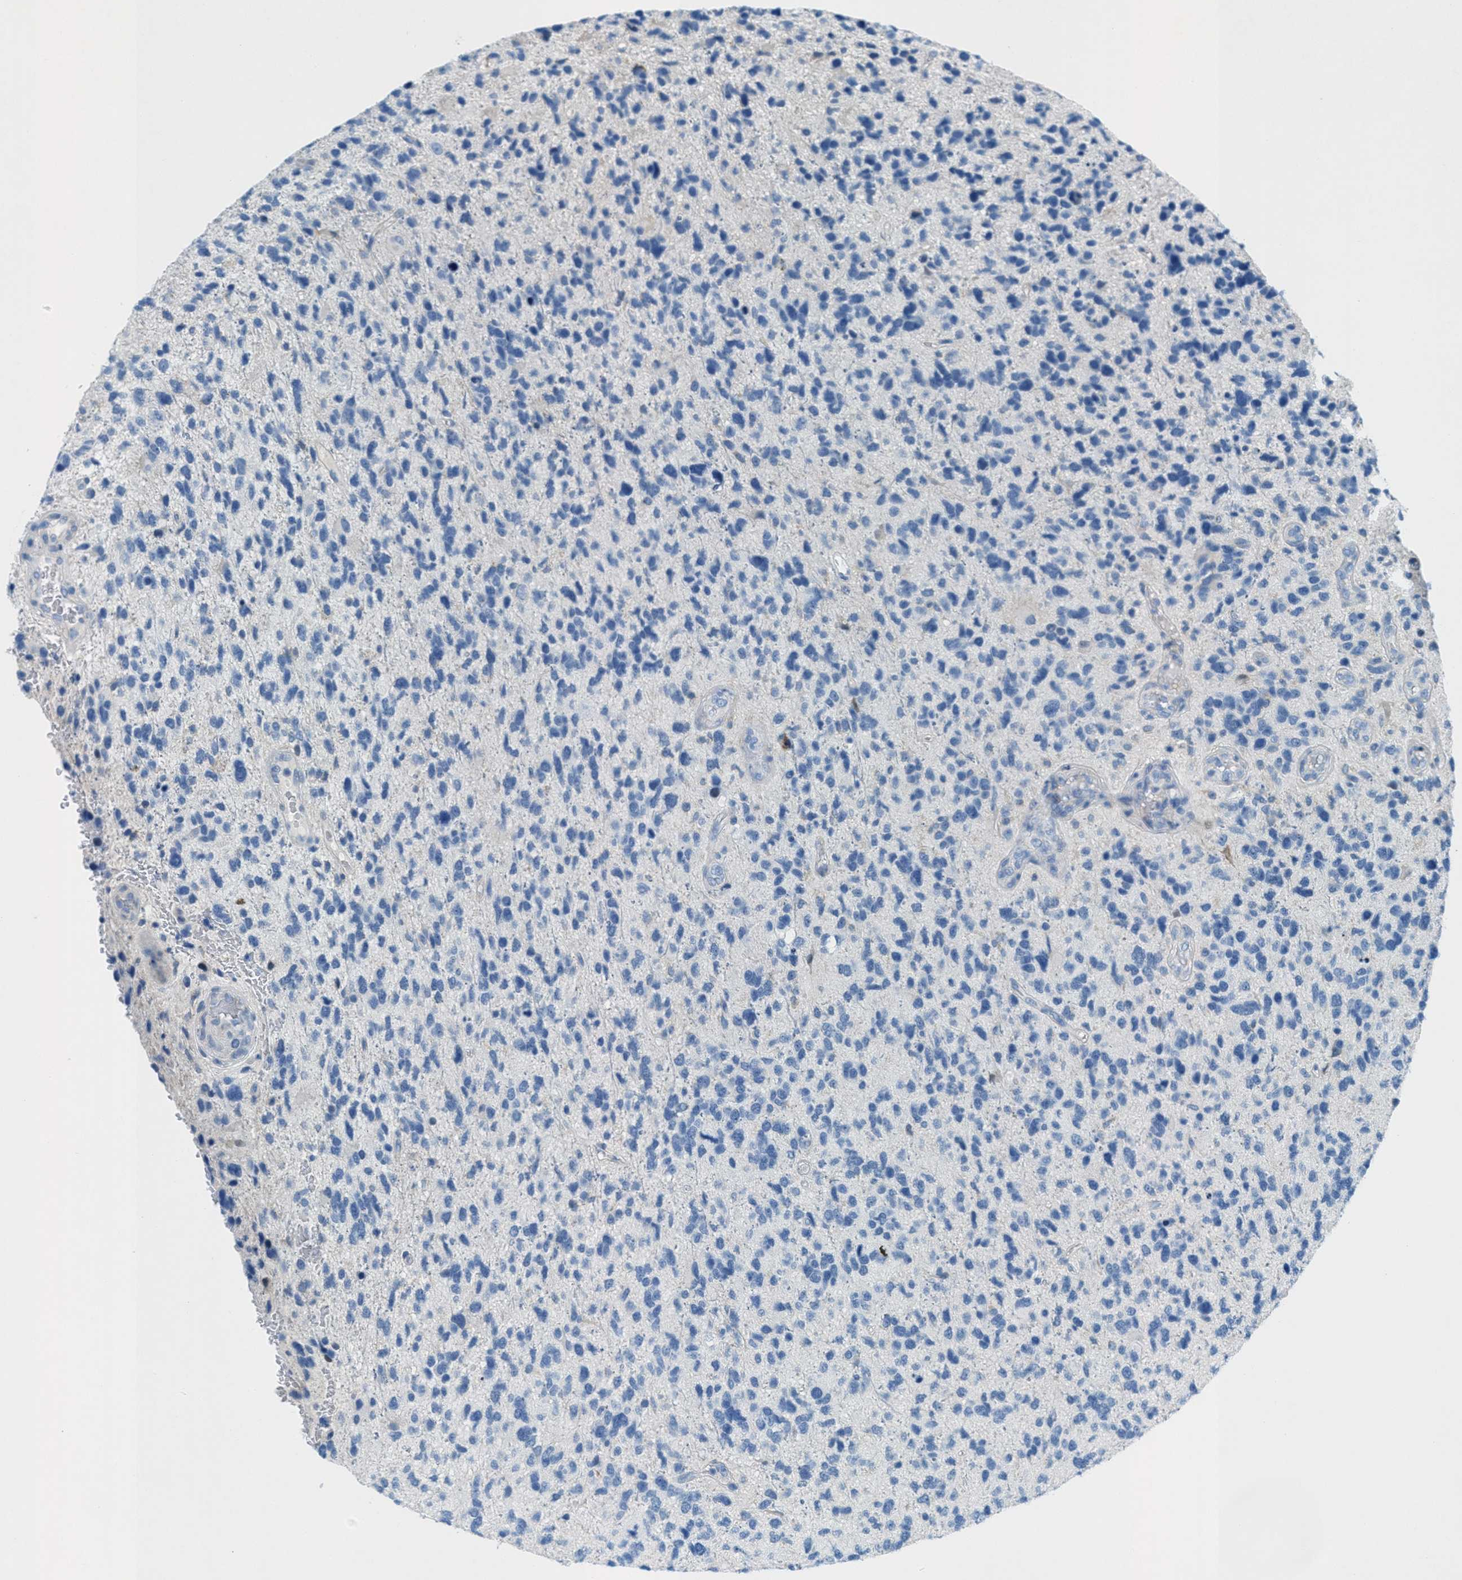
{"staining": {"intensity": "negative", "quantity": "none", "location": "none"}, "tissue": "glioma", "cell_type": "Tumor cells", "image_type": "cancer", "snomed": [{"axis": "morphology", "description": "Glioma, malignant, High grade"}, {"axis": "topography", "description": "Brain"}], "caption": "High power microscopy histopathology image of an immunohistochemistry image of high-grade glioma (malignant), revealing no significant staining in tumor cells.", "gene": "GALNT17", "patient": {"sex": "female", "age": 58}}